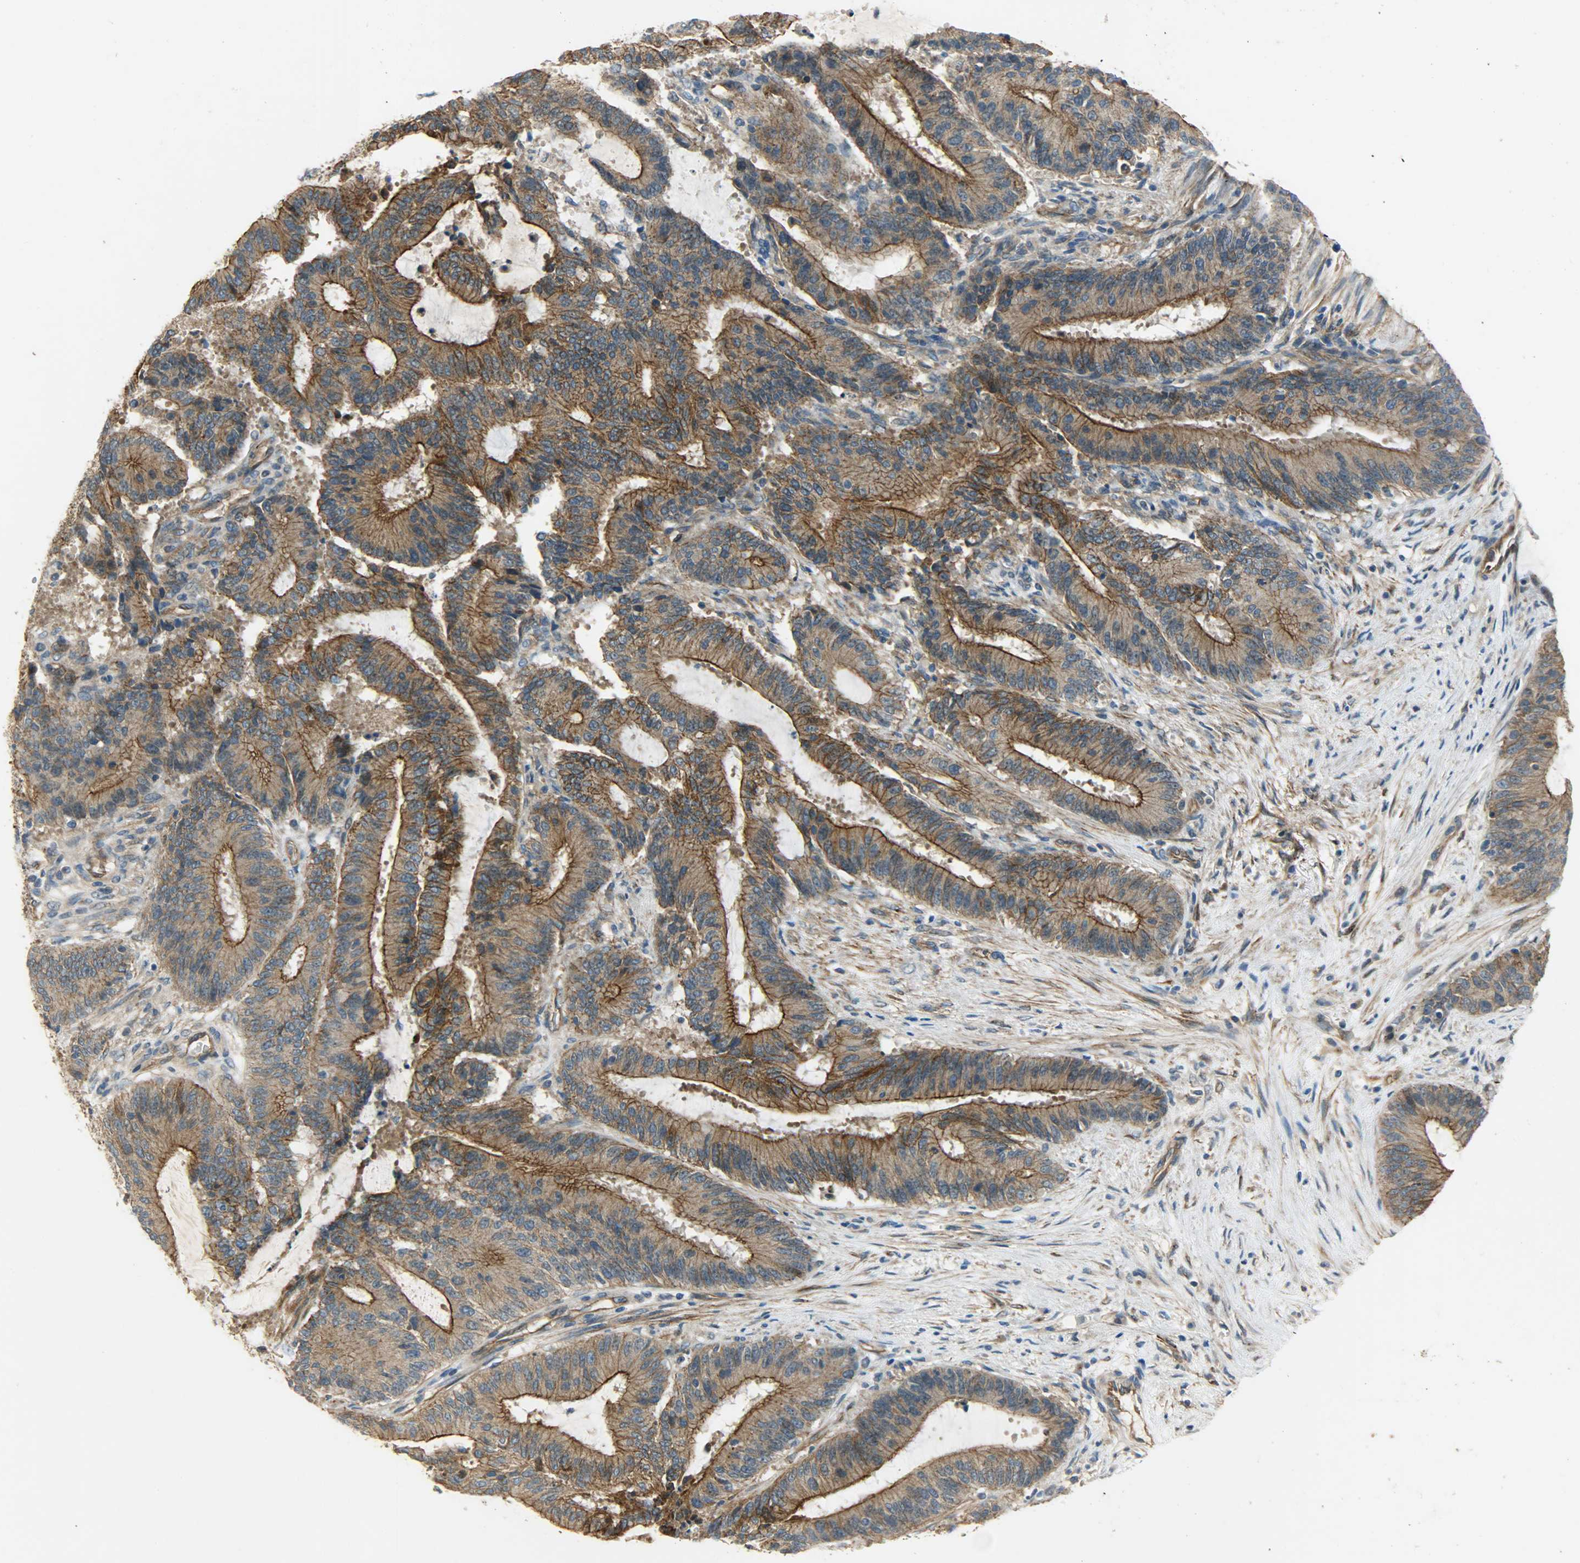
{"staining": {"intensity": "strong", "quantity": ">75%", "location": "cytoplasmic/membranous"}, "tissue": "liver cancer", "cell_type": "Tumor cells", "image_type": "cancer", "snomed": [{"axis": "morphology", "description": "Cholangiocarcinoma"}, {"axis": "topography", "description": "Liver"}], "caption": "Strong cytoplasmic/membranous expression is appreciated in approximately >75% of tumor cells in liver cholangiocarcinoma.", "gene": "KIAA1217", "patient": {"sex": "female", "age": 73}}